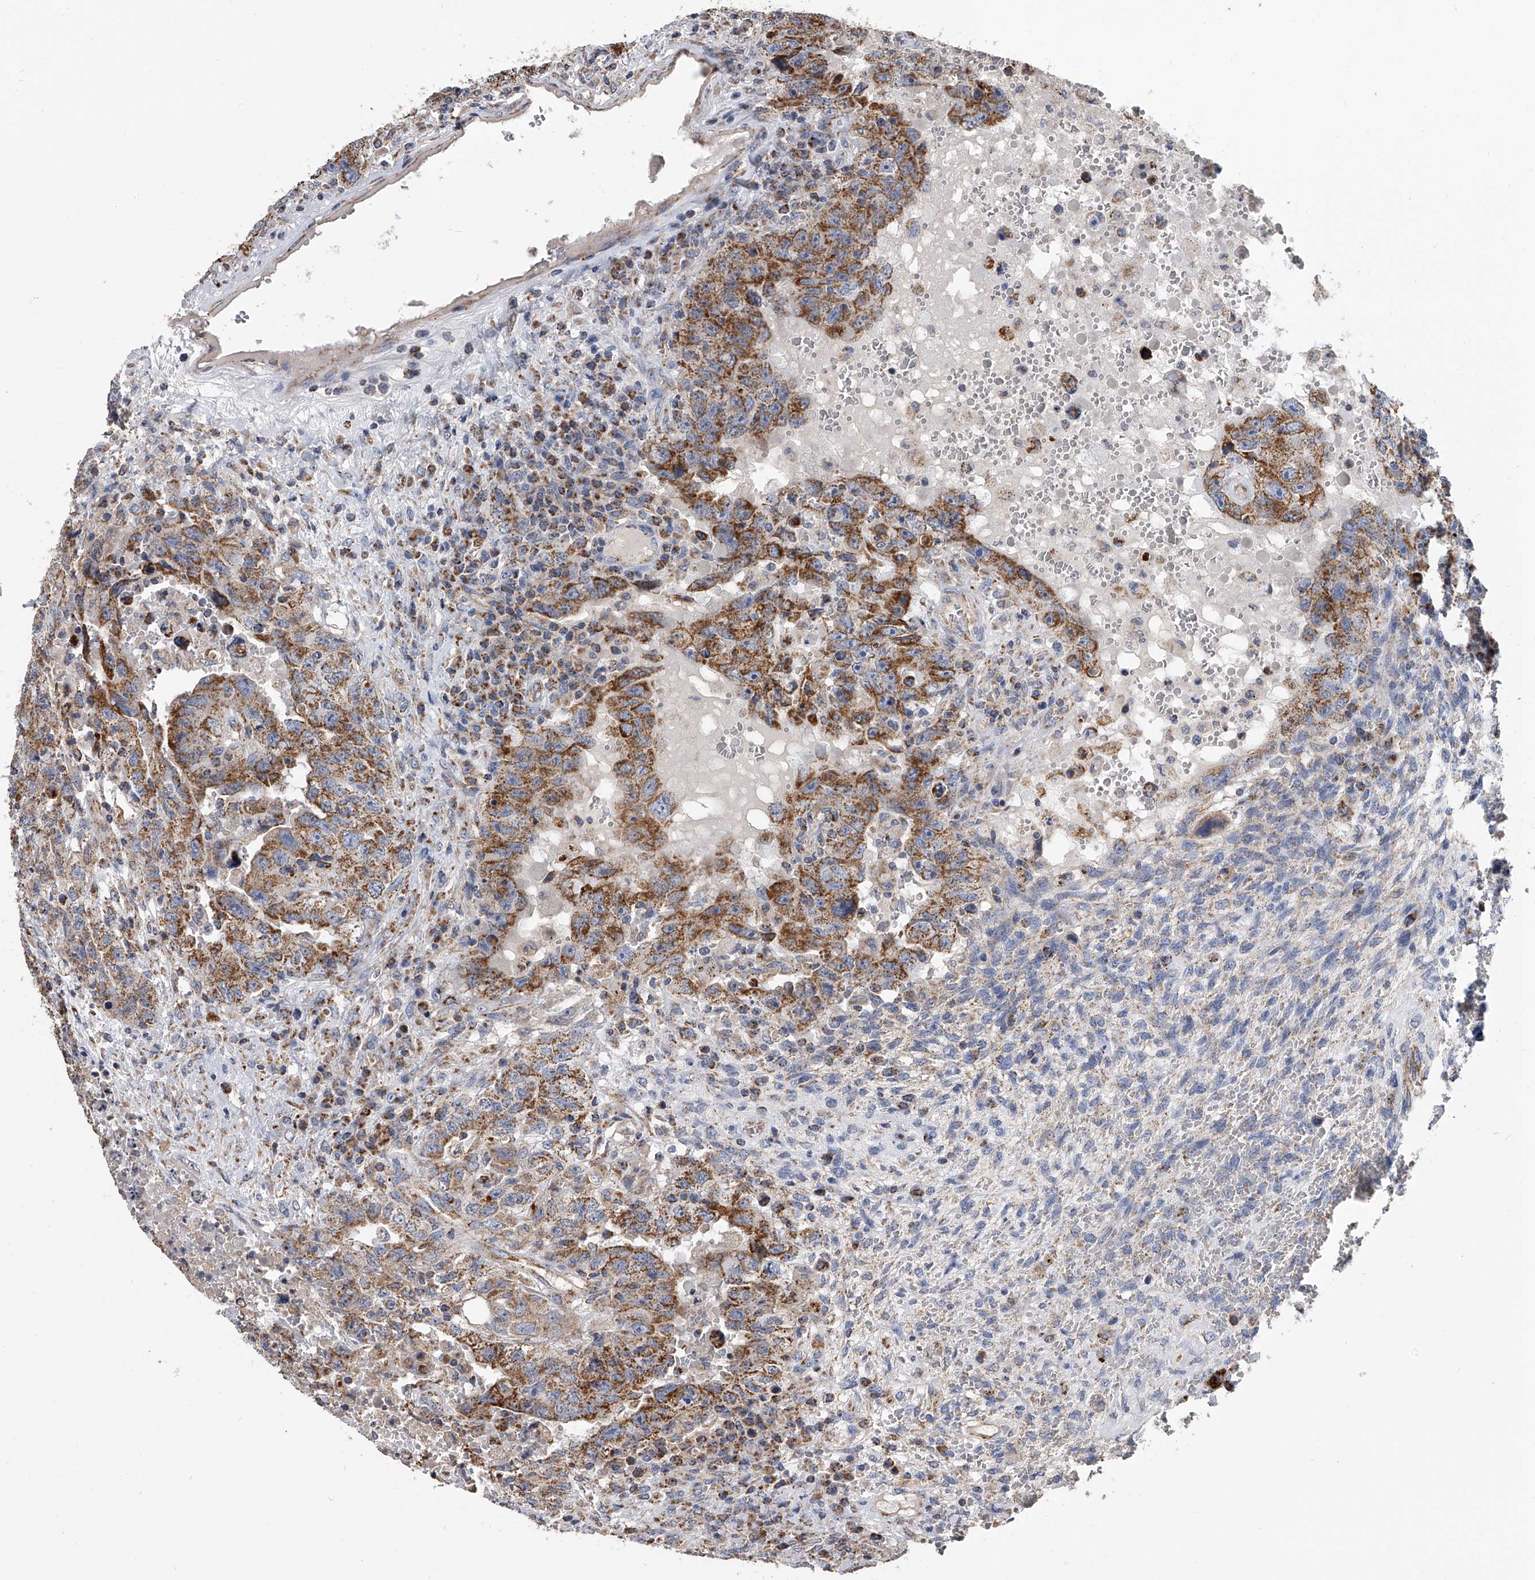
{"staining": {"intensity": "moderate", "quantity": ">75%", "location": "cytoplasmic/membranous"}, "tissue": "testis cancer", "cell_type": "Tumor cells", "image_type": "cancer", "snomed": [{"axis": "morphology", "description": "Carcinoma, Embryonal, NOS"}, {"axis": "topography", "description": "Testis"}], "caption": "High-power microscopy captured an IHC image of embryonal carcinoma (testis), revealing moderate cytoplasmic/membranous staining in approximately >75% of tumor cells.", "gene": "MRPL28", "patient": {"sex": "male", "age": 26}}